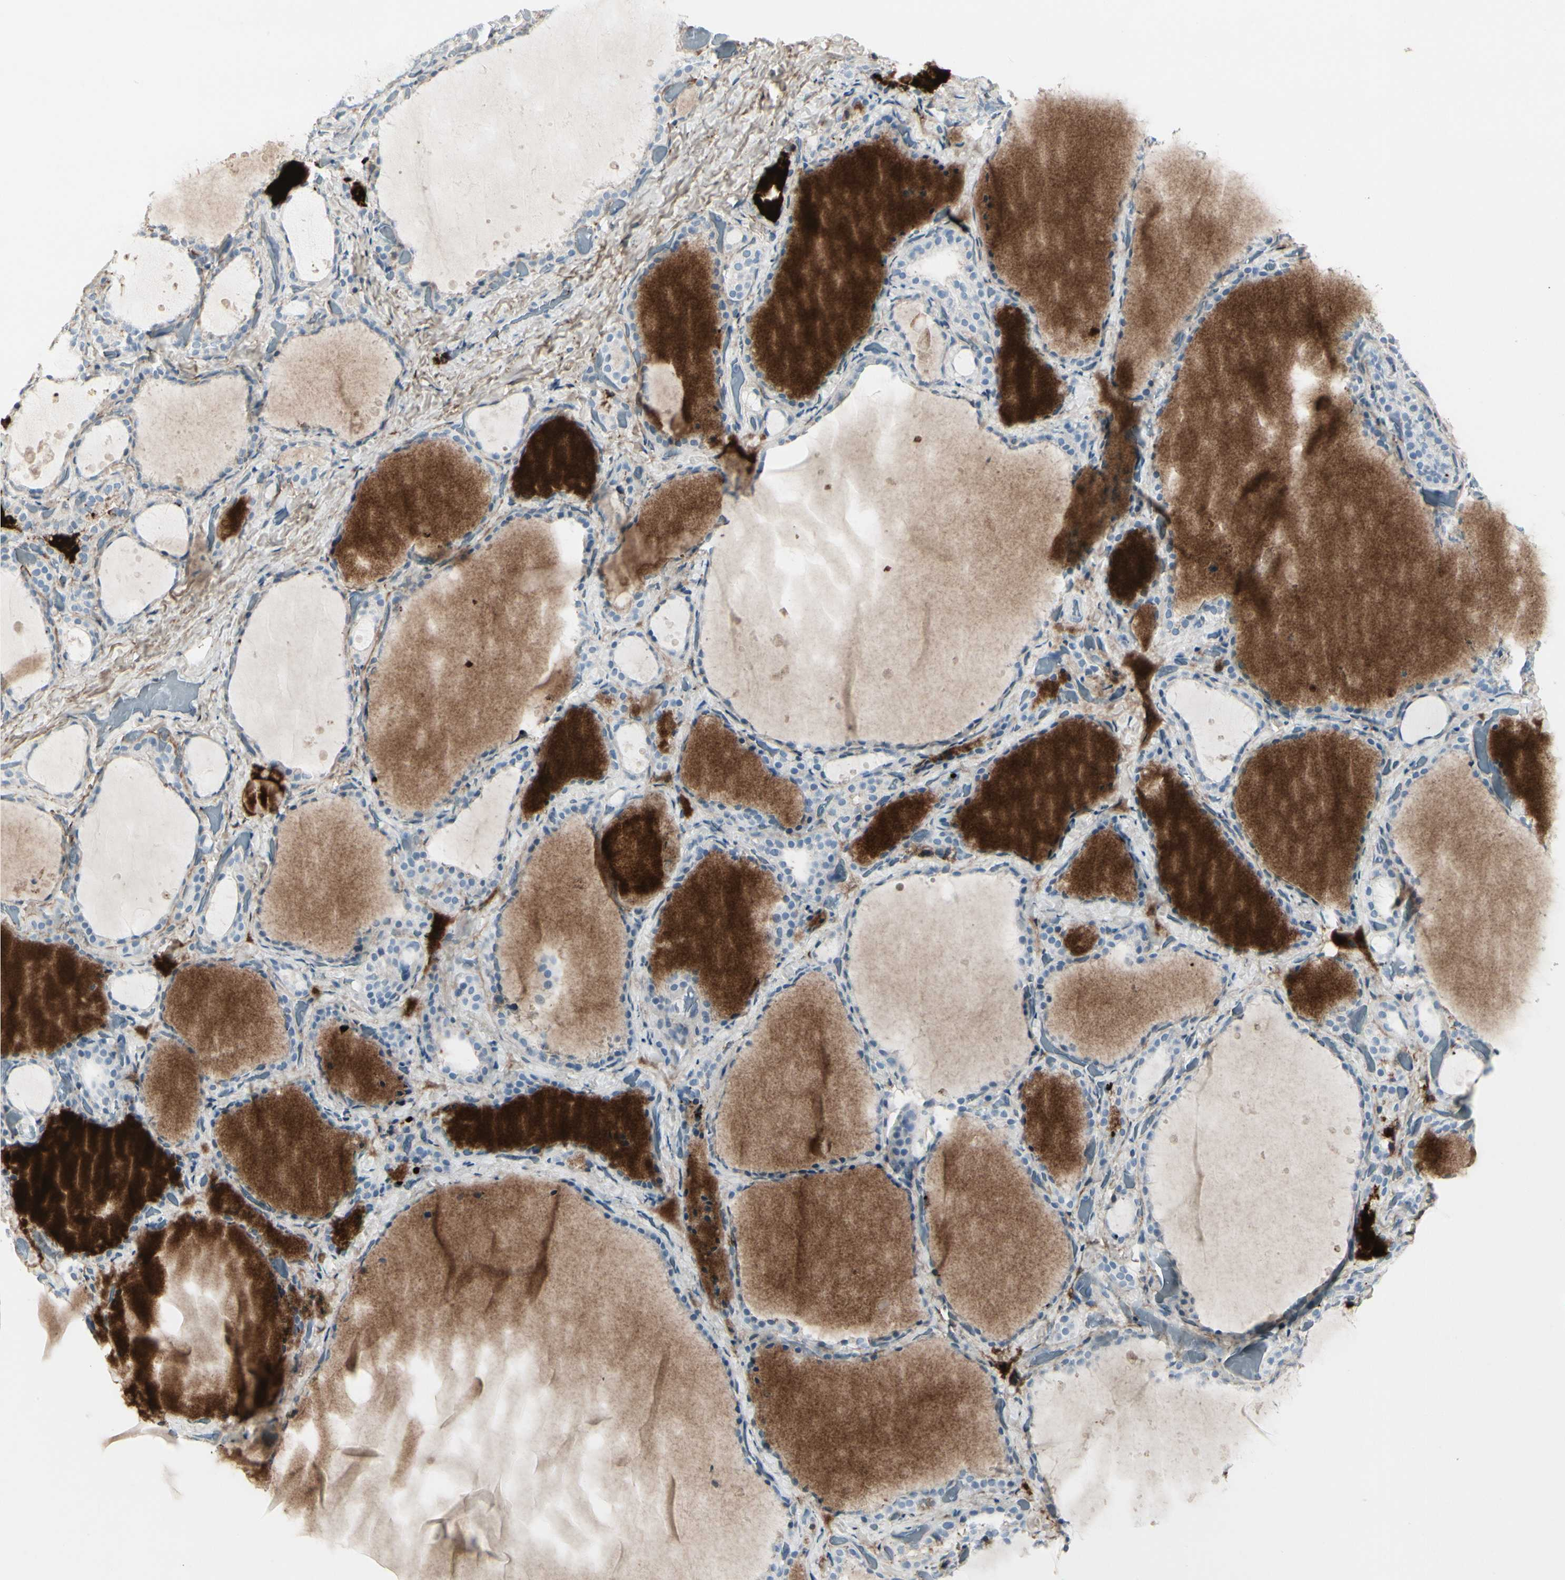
{"staining": {"intensity": "negative", "quantity": "none", "location": "none"}, "tissue": "thyroid gland", "cell_type": "Glandular cells", "image_type": "normal", "snomed": [{"axis": "morphology", "description": "Normal tissue, NOS"}, {"axis": "topography", "description": "Thyroid gland"}], "caption": "Glandular cells are negative for protein expression in normal human thyroid gland. Brightfield microscopy of immunohistochemistry stained with DAB (brown) and hematoxylin (blue), captured at high magnification.", "gene": "IGHG1", "patient": {"sex": "female", "age": 44}}